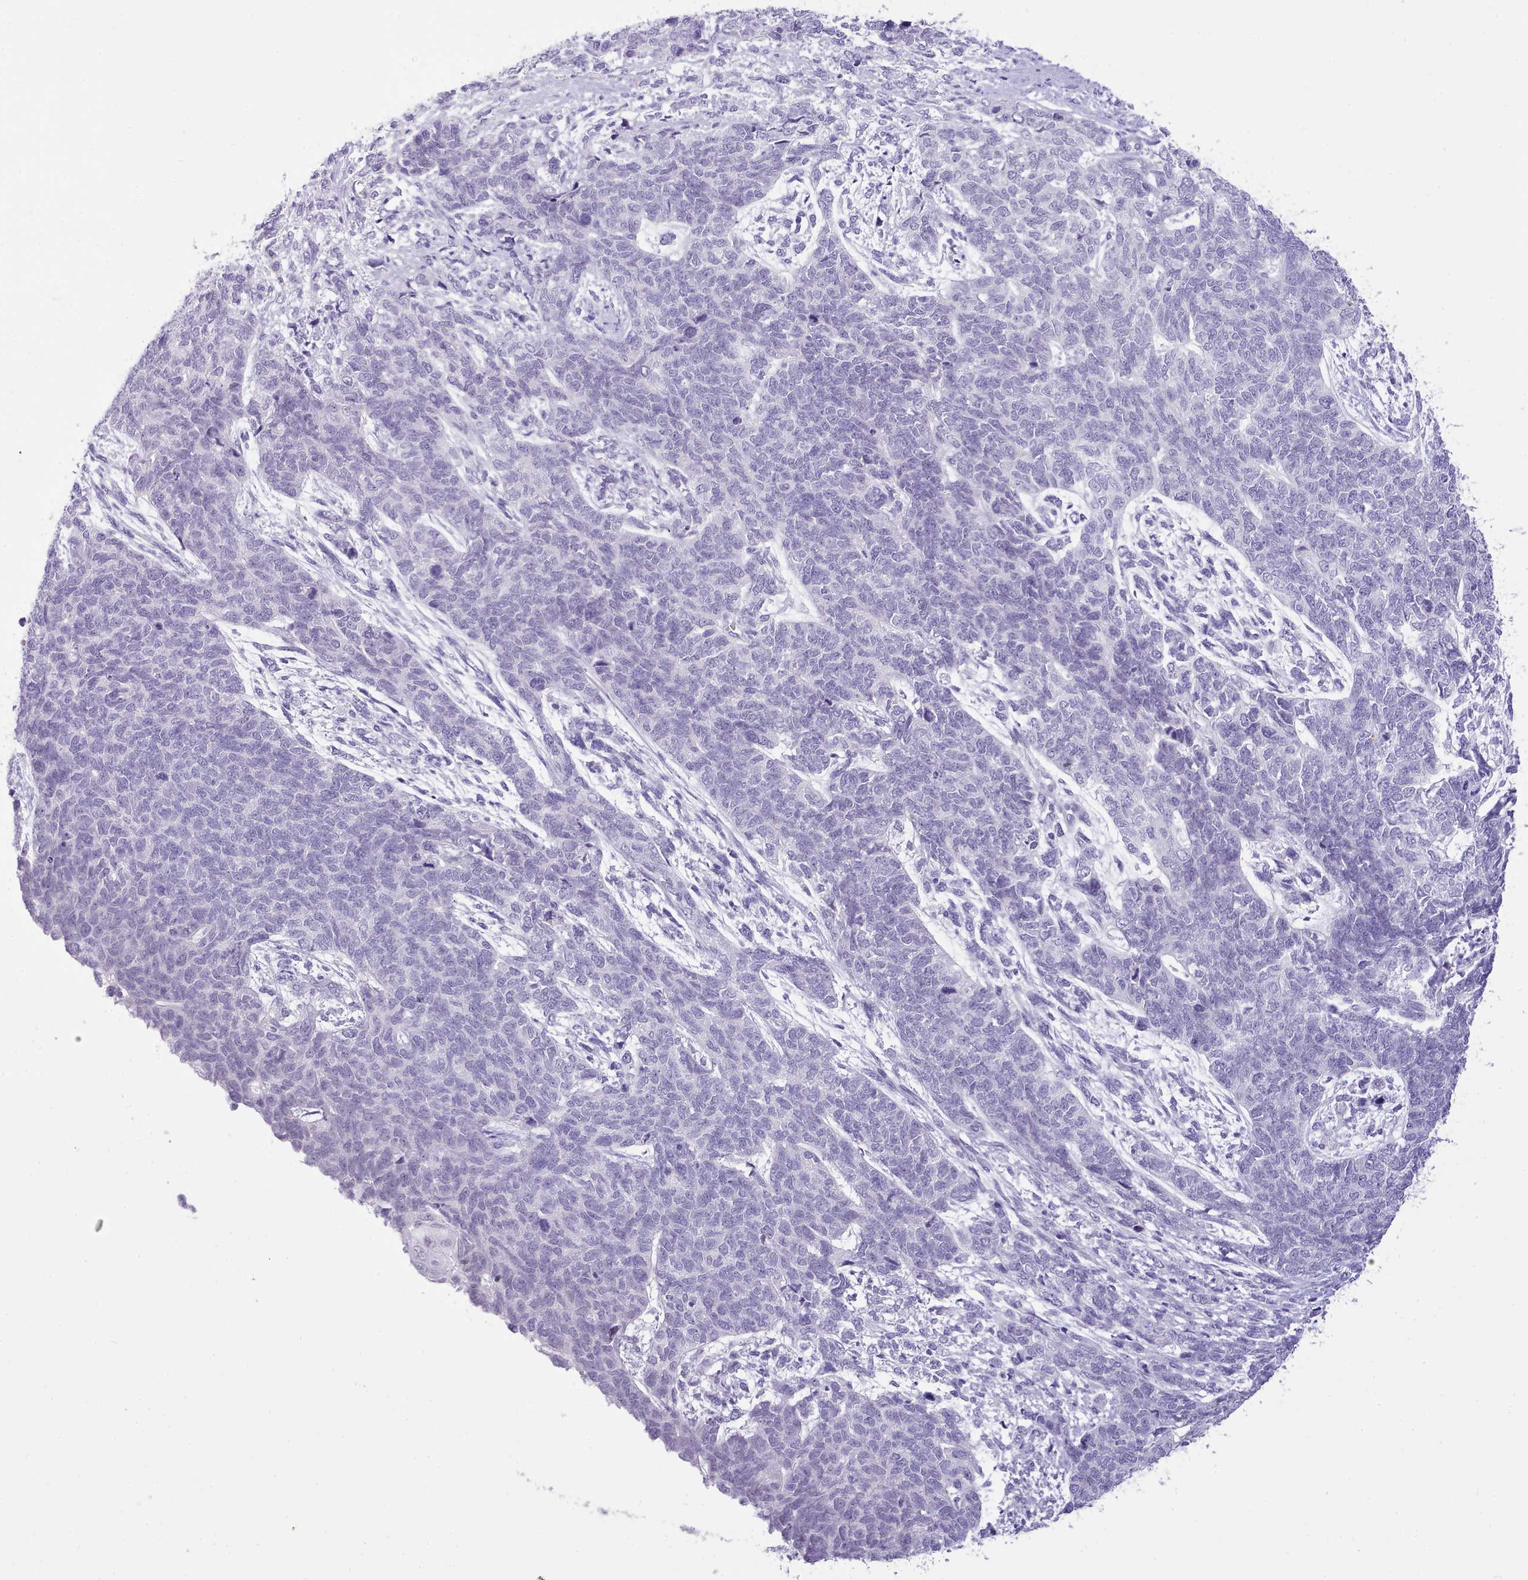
{"staining": {"intensity": "negative", "quantity": "none", "location": "none"}, "tissue": "cervical cancer", "cell_type": "Tumor cells", "image_type": "cancer", "snomed": [{"axis": "morphology", "description": "Squamous cell carcinoma, NOS"}, {"axis": "topography", "description": "Cervix"}], "caption": "A high-resolution micrograph shows immunohistochemistry staining of squamous cell carcinoma (cervical), which shows no significant staining in tumor cells.", "gene": "LRRC37A", "patient": {"sex": "female", "age": 63}}